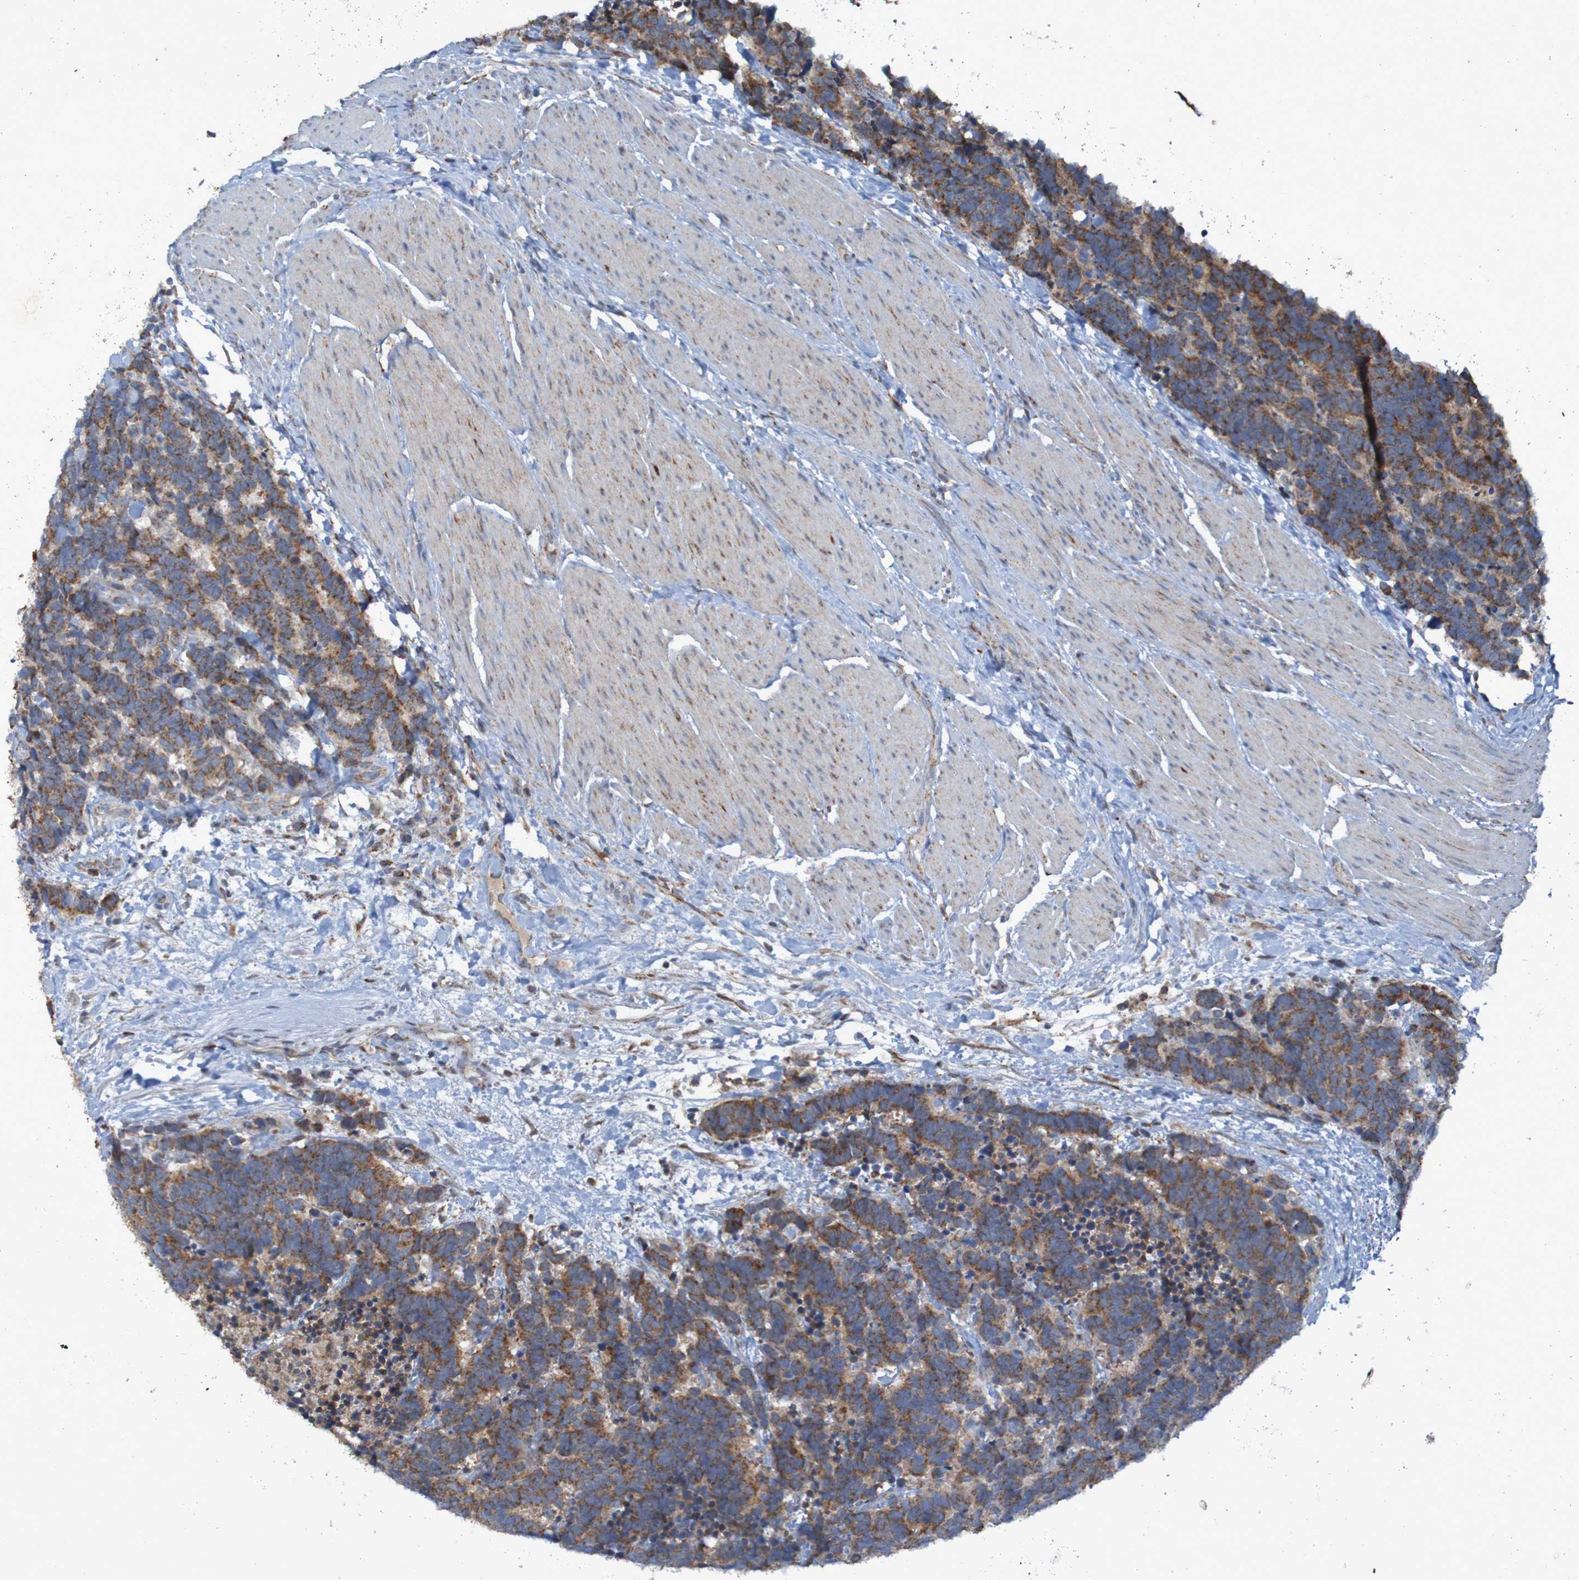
{"staining": {"intensity": "moderate", "quantity": ">75%", "location": "cytoplasmic/membranous"}, "tissue": "carcinoid", "cell_type": "Tumor cells", "image_type": "cancer", "snomed": [{"axis": "morphology", "description": "Carcinoma, NOS"}, {"axis": "morphology", "description": "Carcinoid, malignant, NOS"}, {"axis": "topography", "description": "Urinary bladder"}], "caption": "Carcinoma stained for a protein shows moderate cytoplasmic/membranous positivity in tumor cells.", "gene": "CCDC51", "patient": {"sex": "male", "age": 57}}